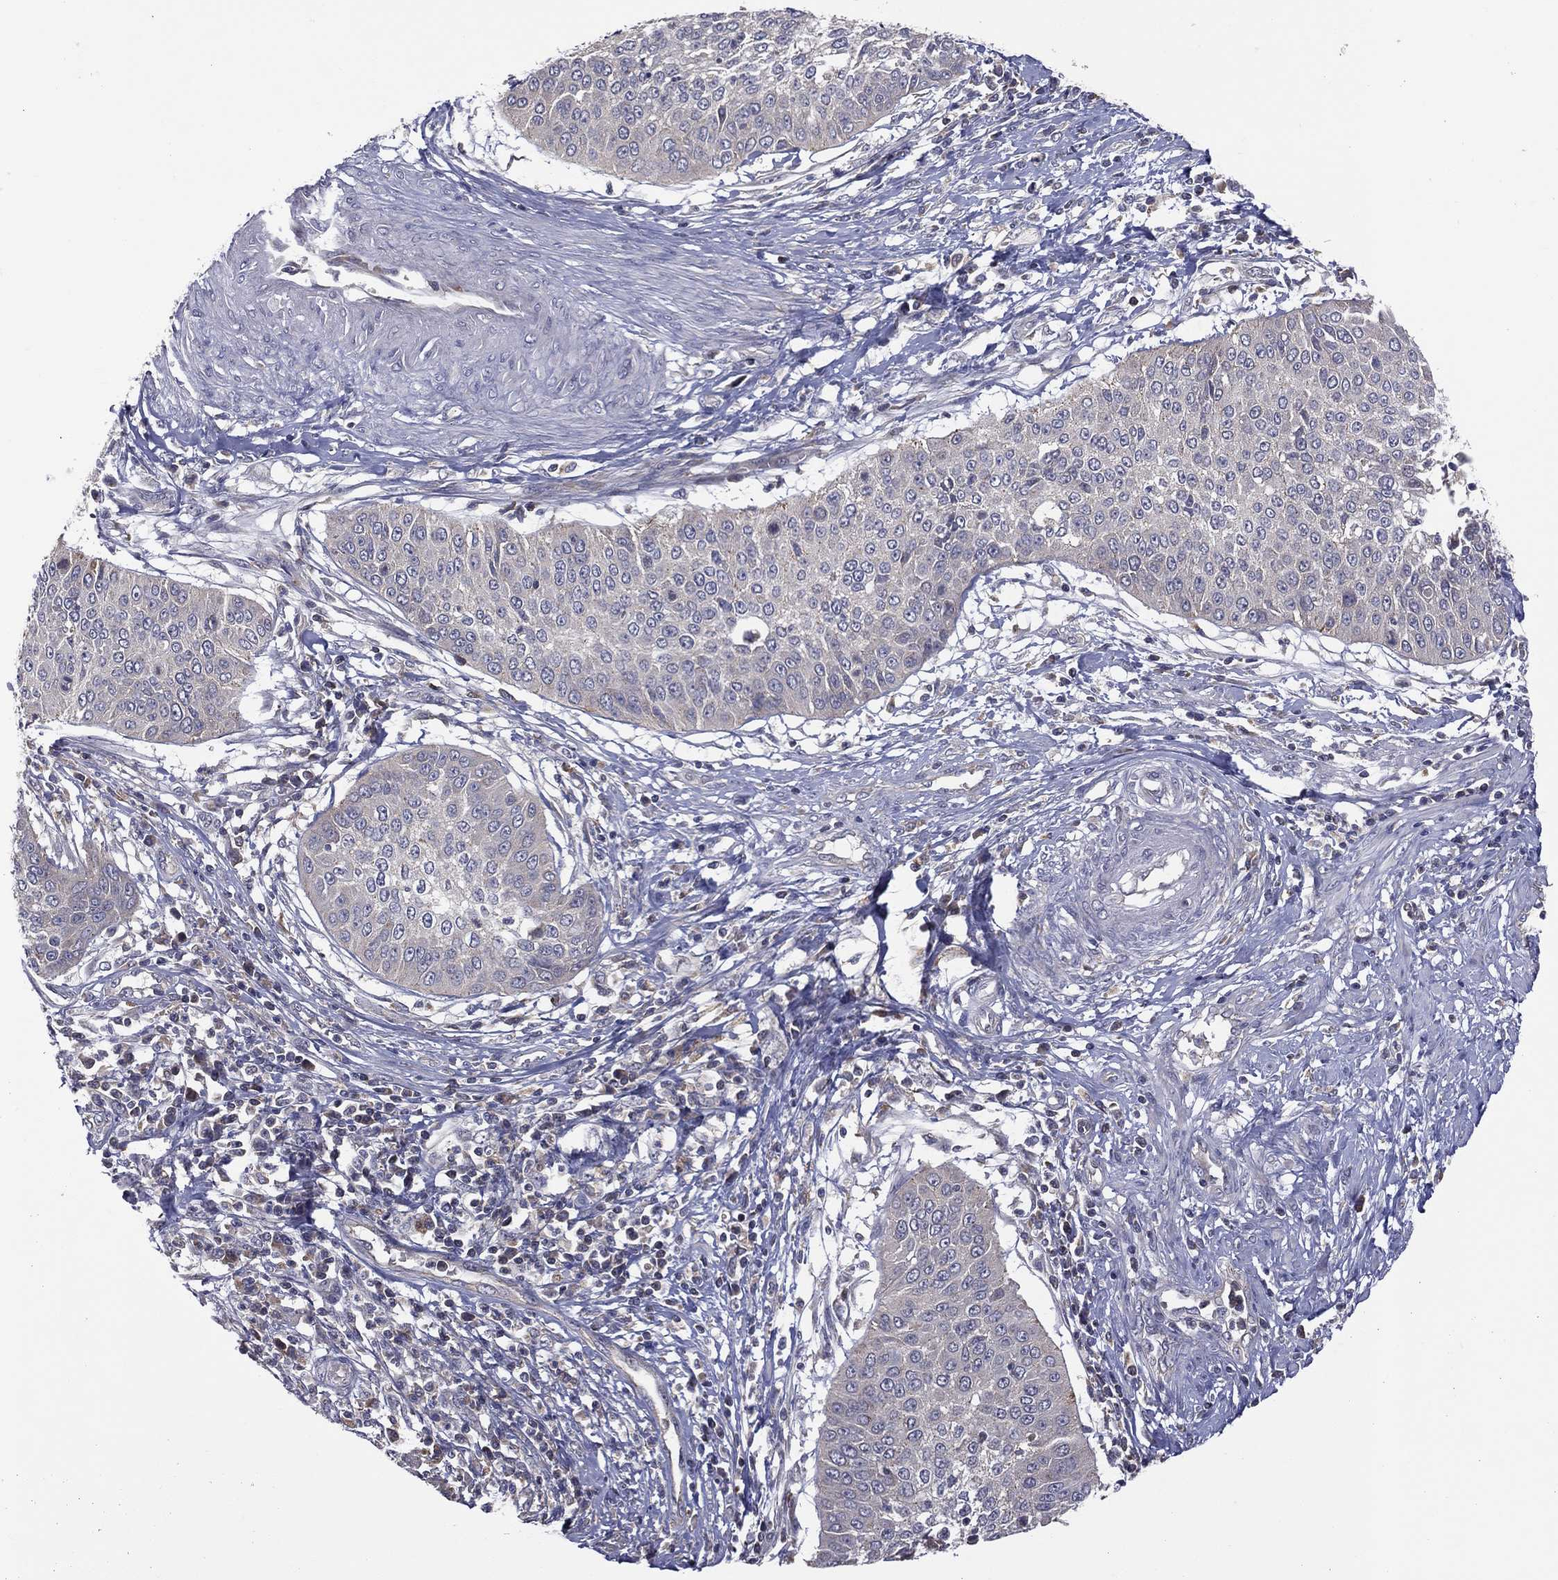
{"staining": {"intensity": "negative", "quantity": "none", "location": "none"}, "tissue": "cervical cancer", "cell_type": "Tumor cells", "image_type": "cancer", "snomed": [{"axis": "morphology", "description": "Normal tissue, NOS"}, {"axis": "morphology", "description": "Squamous cell carcinoma, NOS"}, {"axis": "topography", "description": "Cervix"}], "caption": "DAB immunohistochemical staining of human cervical cancer (squamous cell carcinoma) demonstrates no significant staining in tumor cells.", "gene": "STARD3", "patient": {"sex": "female", "age": 39}}